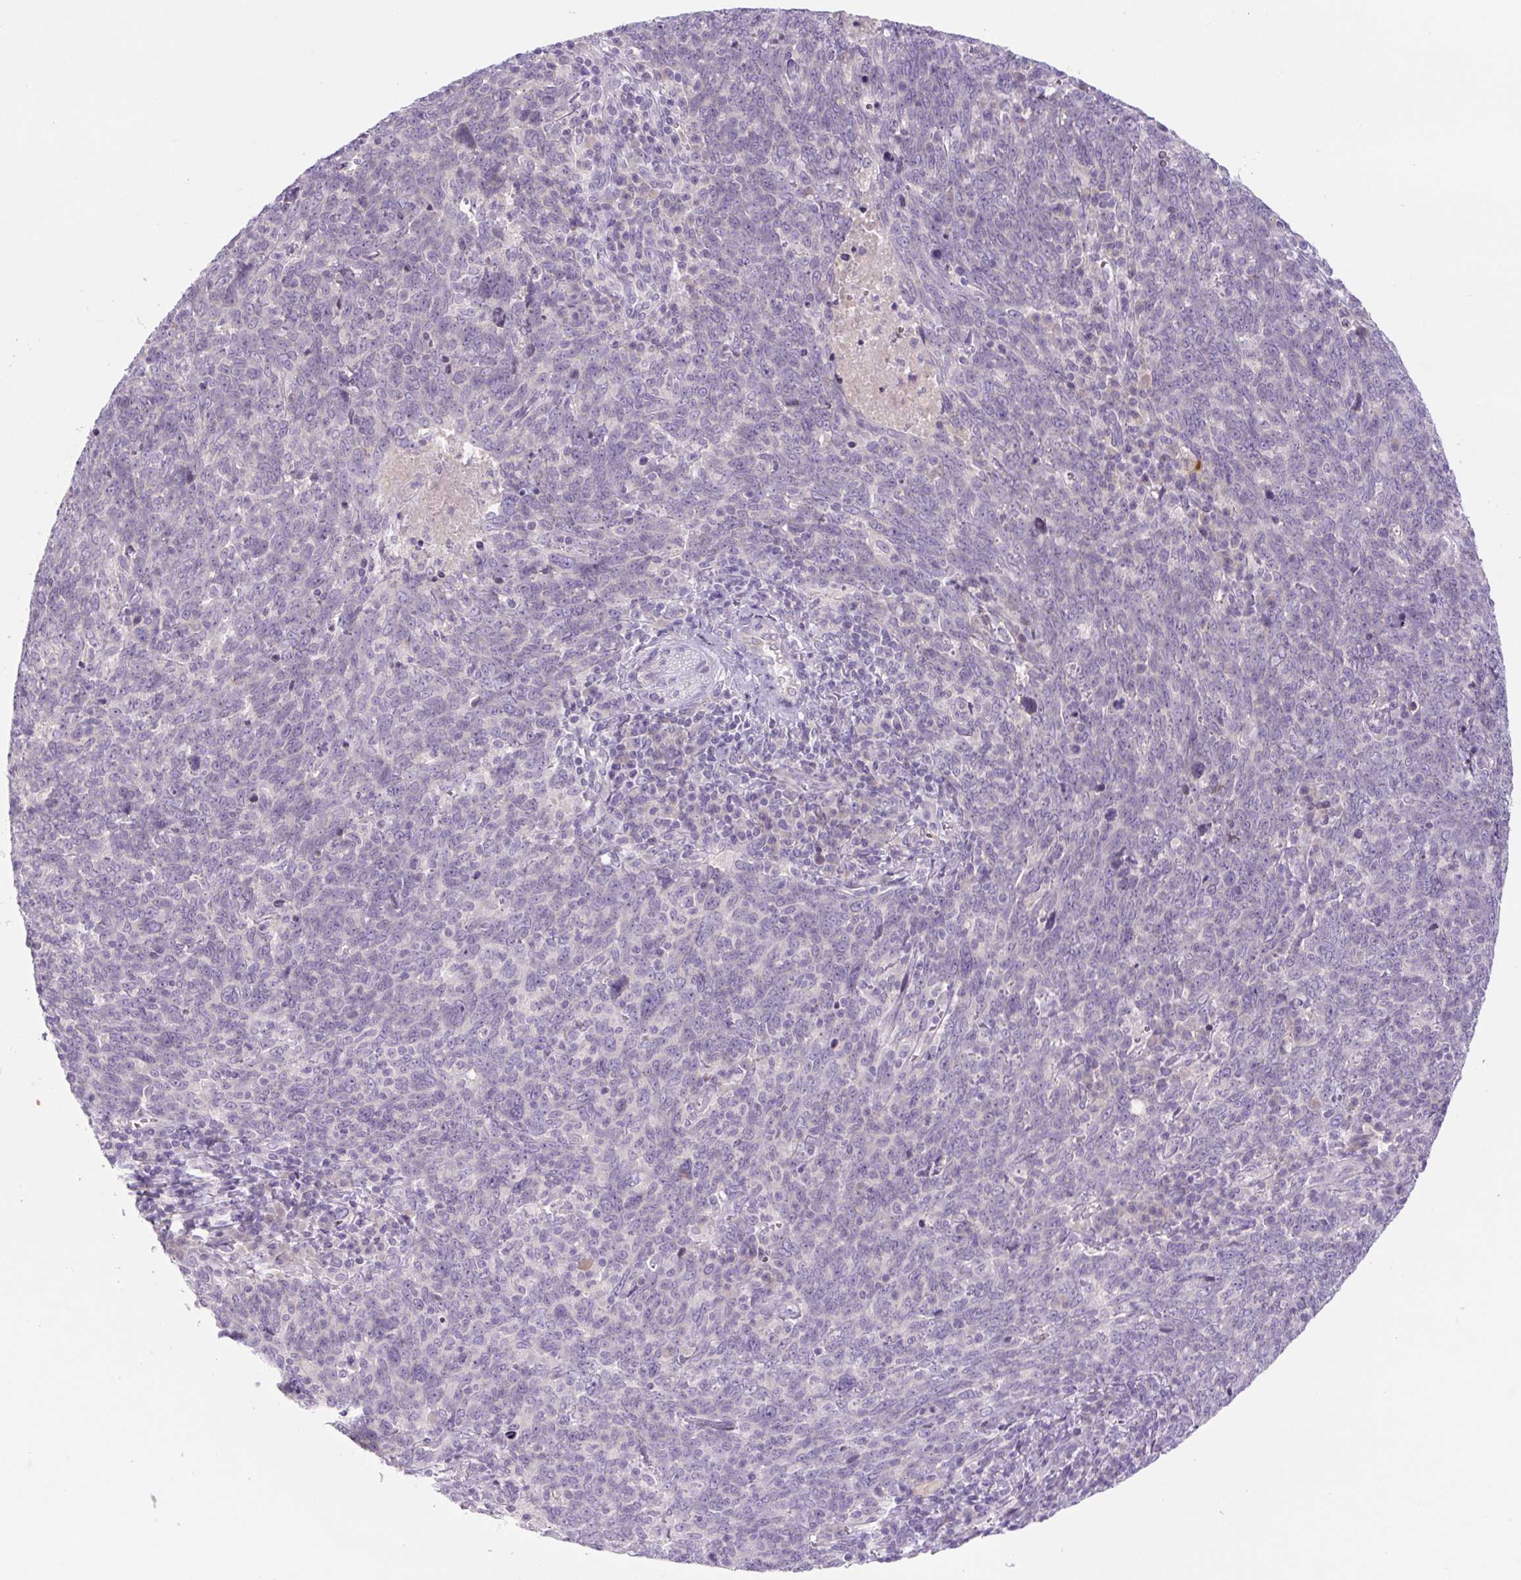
{"staining": {"intensity": "negative", "quantity": "none", "location": "none"}, "tissue": "lung cancer", "cell_type": "Tumor cells", "image_type": "cancer", "snomed": [{"axis": "morphology", "description": "Squamous cell carcinoma, NOS"}, {"axis": "topography", "description": "Lung"}], "caption": "This is an immunohistochemistry (IHC) histopathology image of human lung cancer (squamous cell carcinoma). There is no expression in tumor cells.", "gene": "YIF1B", "patient": {"sex": "female", "age": 72}}